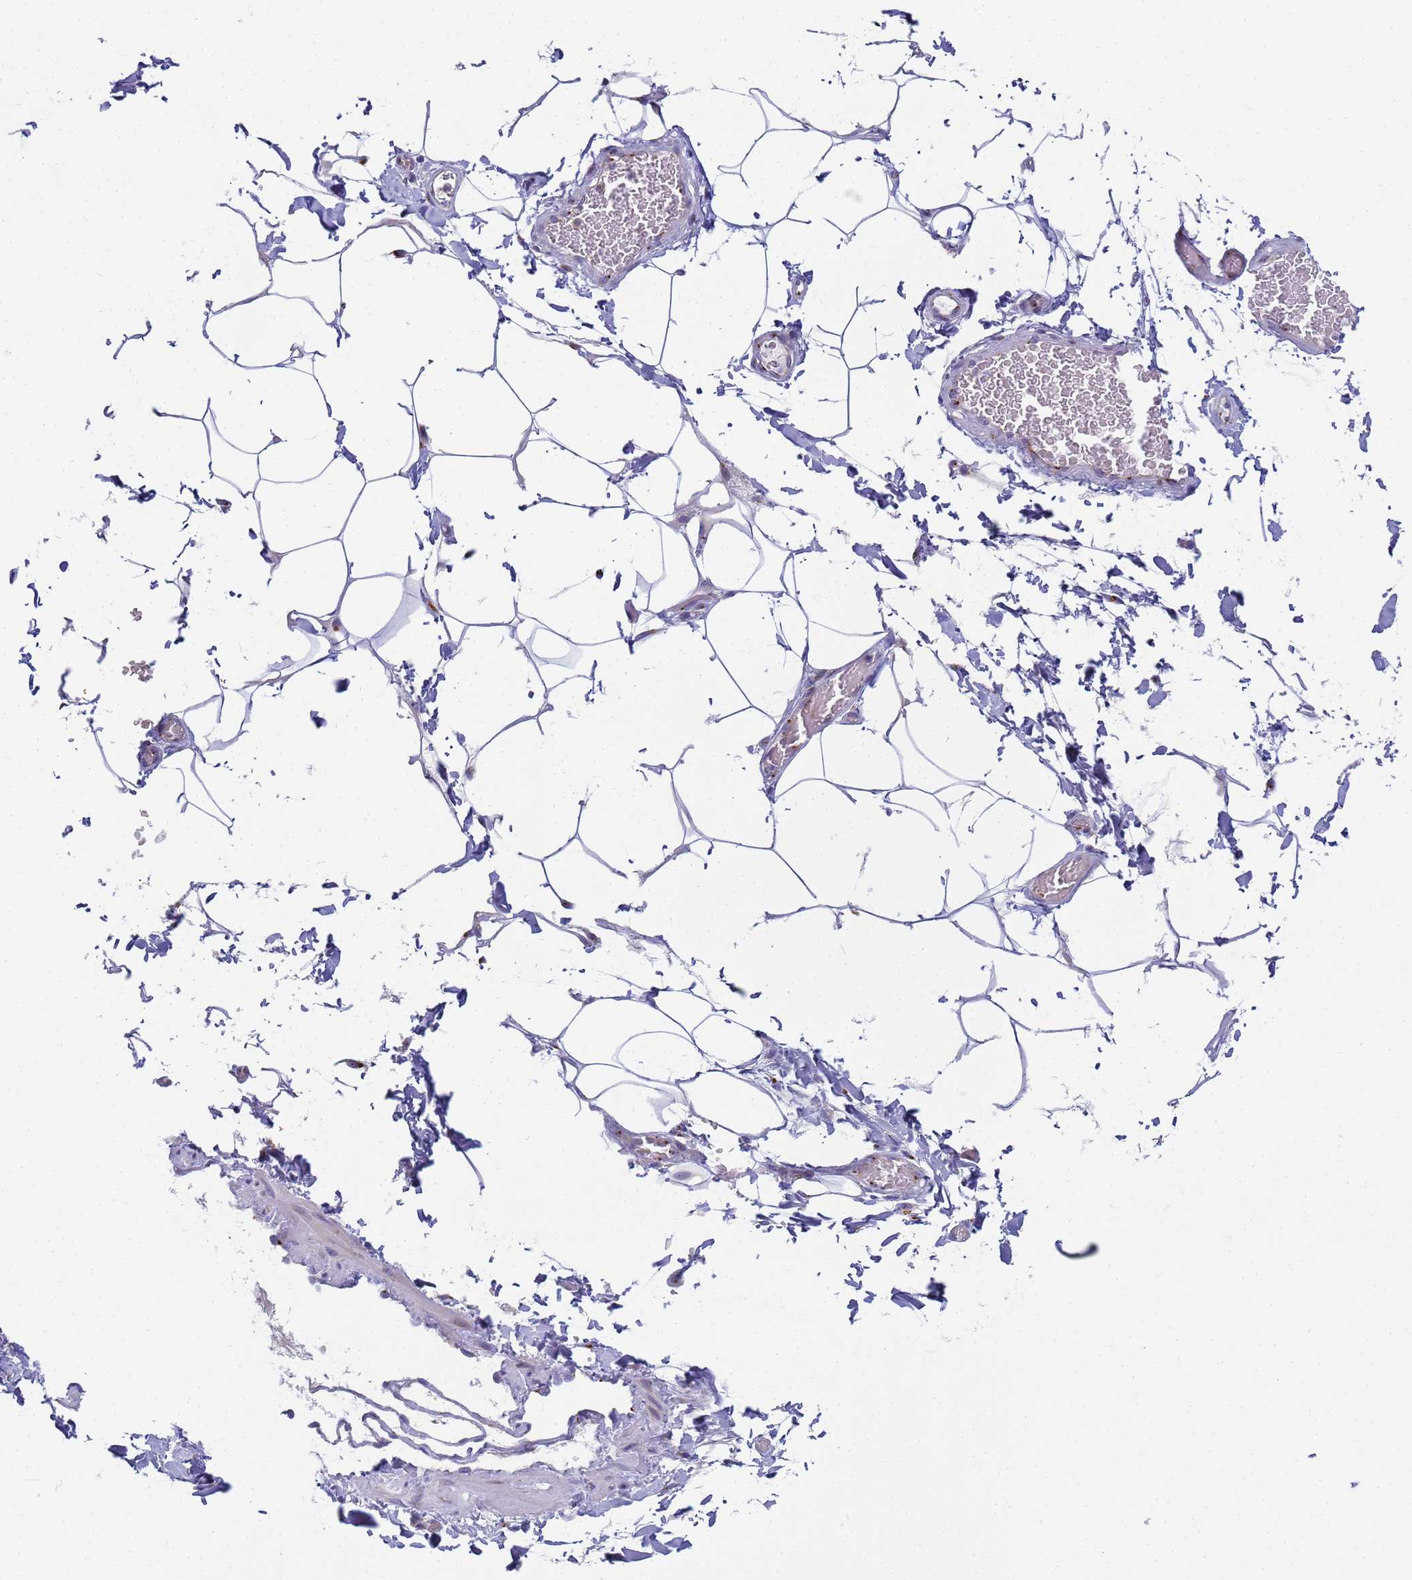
{"staining": {"intensity": "negative", "quantity": "none", "location": "none"}, "tissue": "adipose tissue", "cell_type": "Adipocytes", "image_type": "normal", "snomed": [{"axis": "morphology", "description": "Normal tissue, NOS"}, {"axis": "topography", "description": "Soft tissue"}, {"axis": "topography", "description": "Adipose tissue"}, {"axis": "topography", "description": "Vascular tissue"}, {"axis": "topography", "description": "Peripheral nerve tissue"}], "caption": "This micrograph is of unremarkable adipose tissue stained with immunohistochemistry to label a protein in brown with the nuclei are counter-stained blue. There is no positivity in adipocytes. The staining is performed using DAB brown chromogen with nuclei counter-stained in using hematoxylin.", "gene": "CR1", "patient": {"sex": "male", "age": 46}}